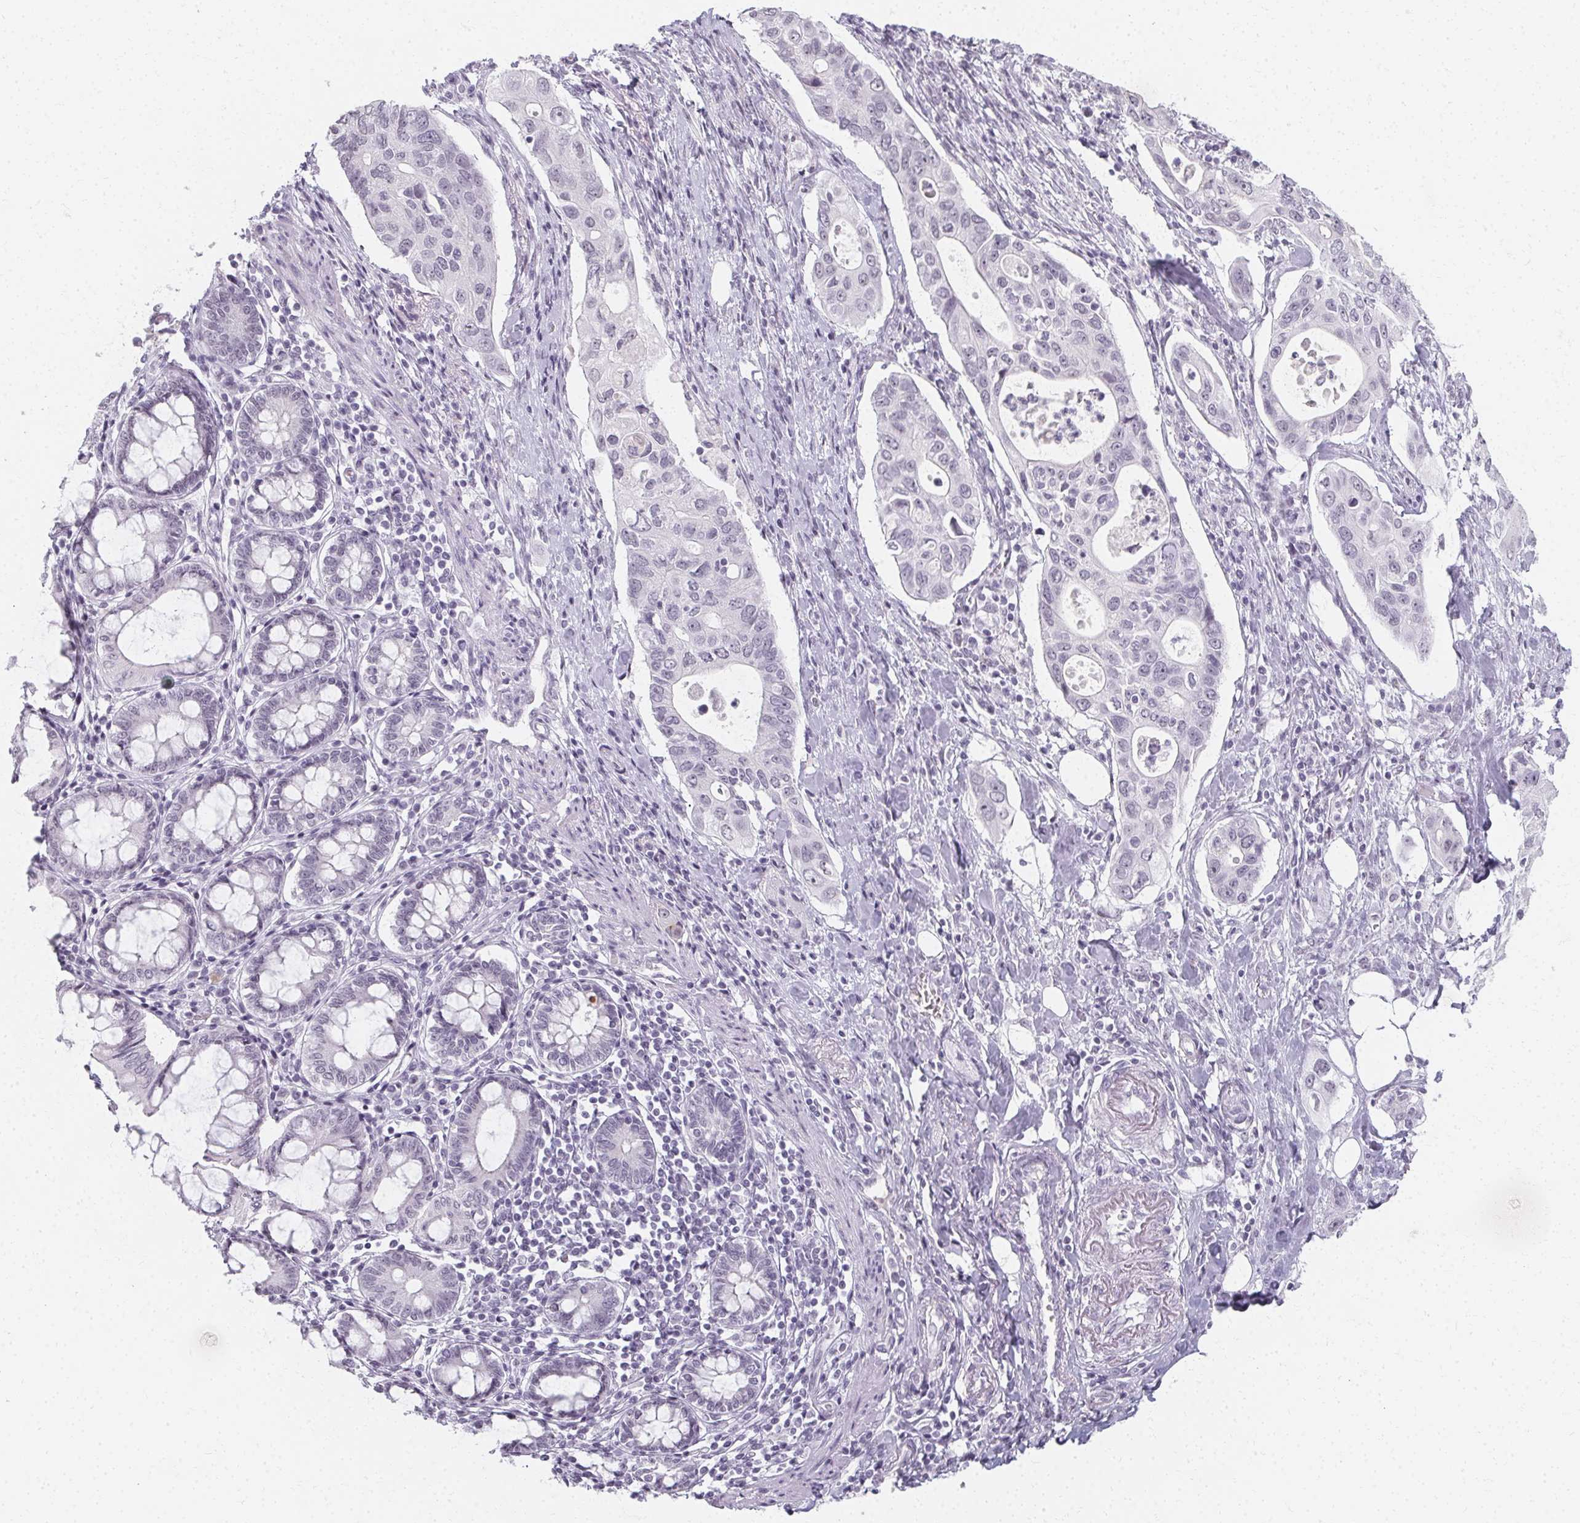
{"staining": {"intensity": "negative", "quantity": "none", "location": "none"}, "tissue": "pancreatic cancer", "cell_type": "Tumor cells", "image_type": "cancer", "snomed": [{"axis": "morphology", "description": "Adenocarcinoma, NOS"}, {"axis": "topography", "description": "Pancreas"}], "caption": "Pancreatic cancer was stained to show a protein in brown. There is no significant staining in tumor cells.", "gene": "SYNPR", "patient": {"sex": "female", "age": 63}}